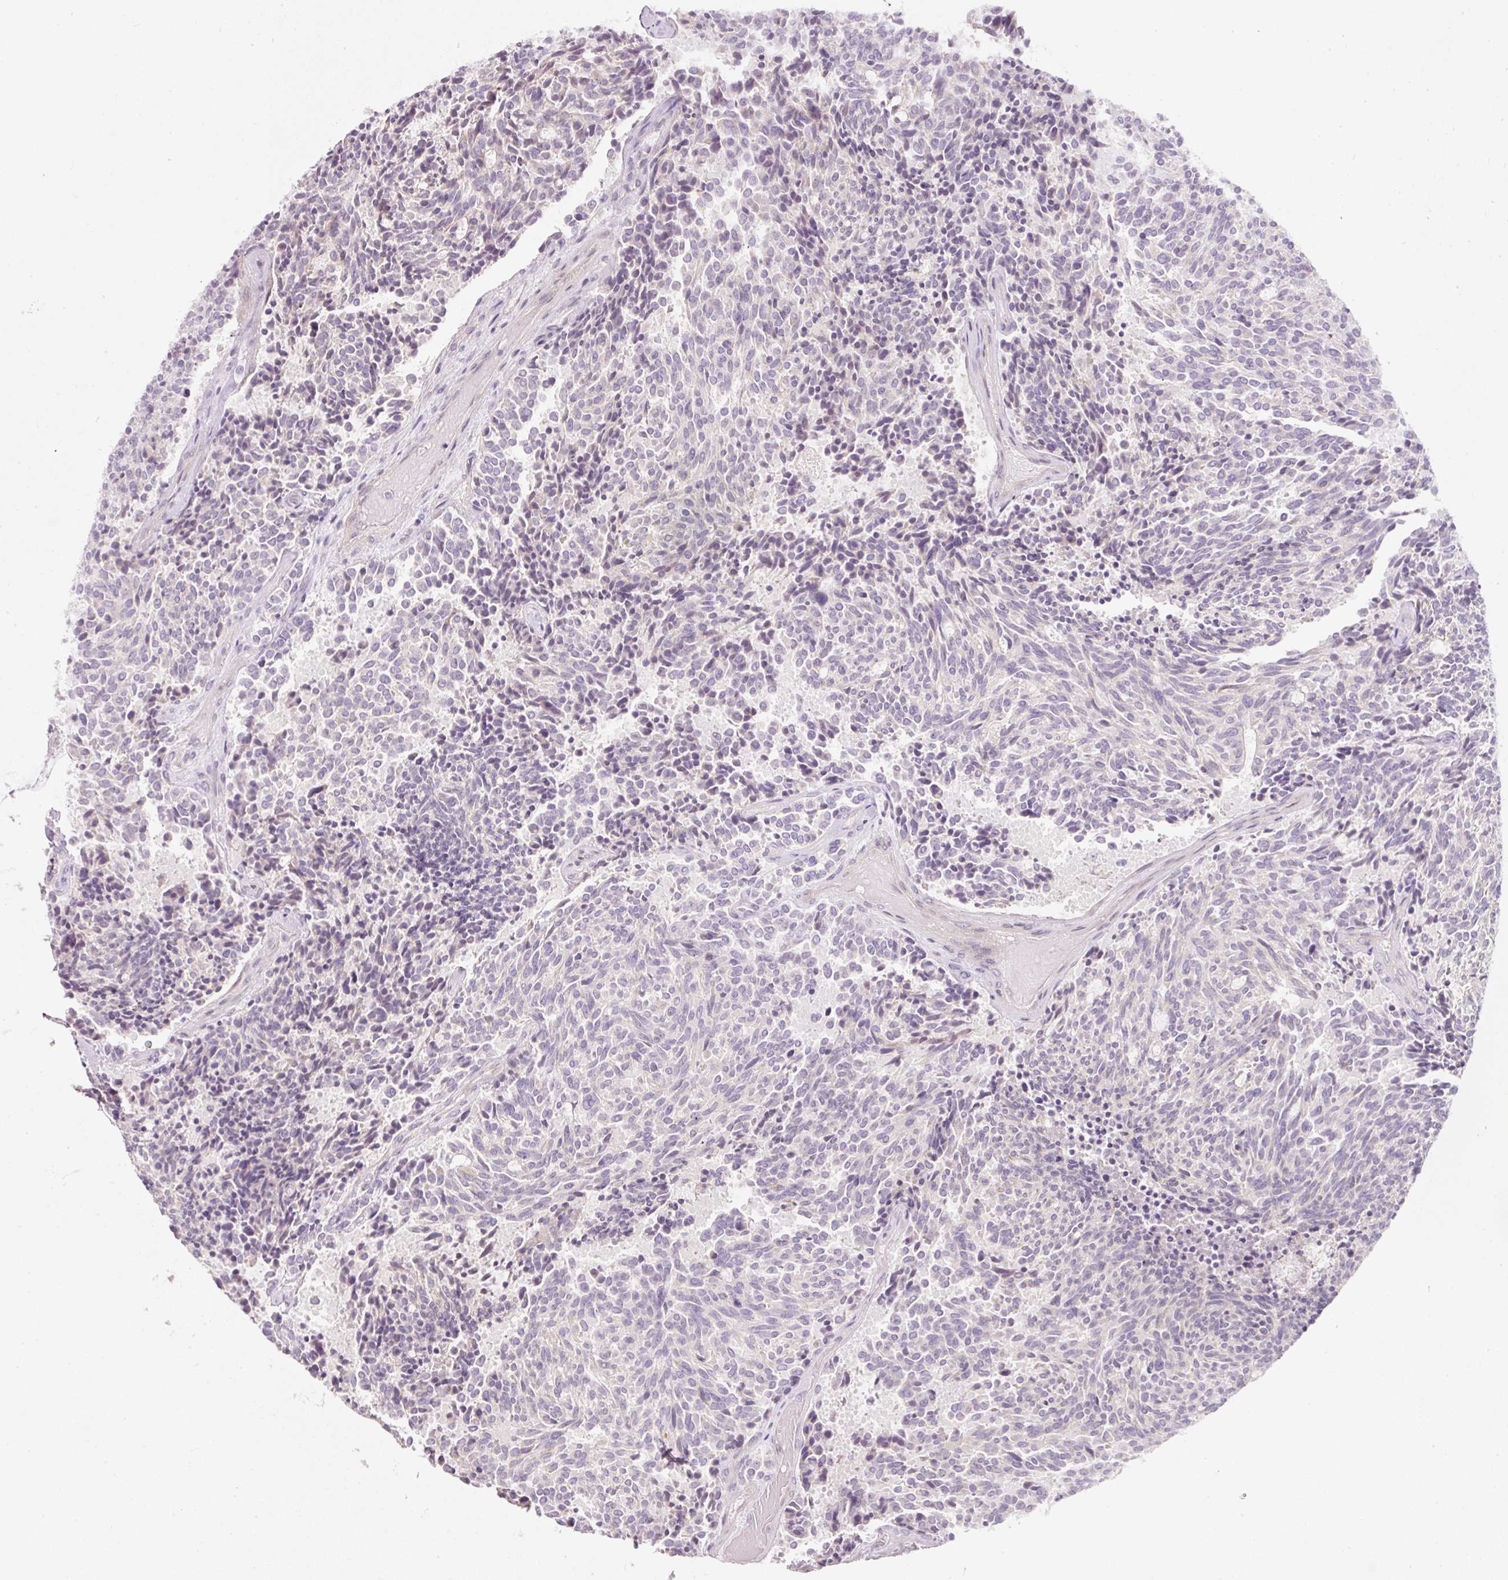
{"staining": {"intensity": "negative", "quantity": "none", "location": "none"}, "tissue": "carcinoid", "cell_type": "Tumor cells", "image_type": "cancer", "snomed": [{"axis": "morphology", "description": "Carcinoid, malignant, NOS"}, {"axis": "topography", "description": "Pancreas"}], "caption": "Malignant carcinoid was stained to show a protein in brown. There is no significant positivity in tumor cells.", "gene": "NBPF11", "patient": {"sex": "female", "age": 54}}